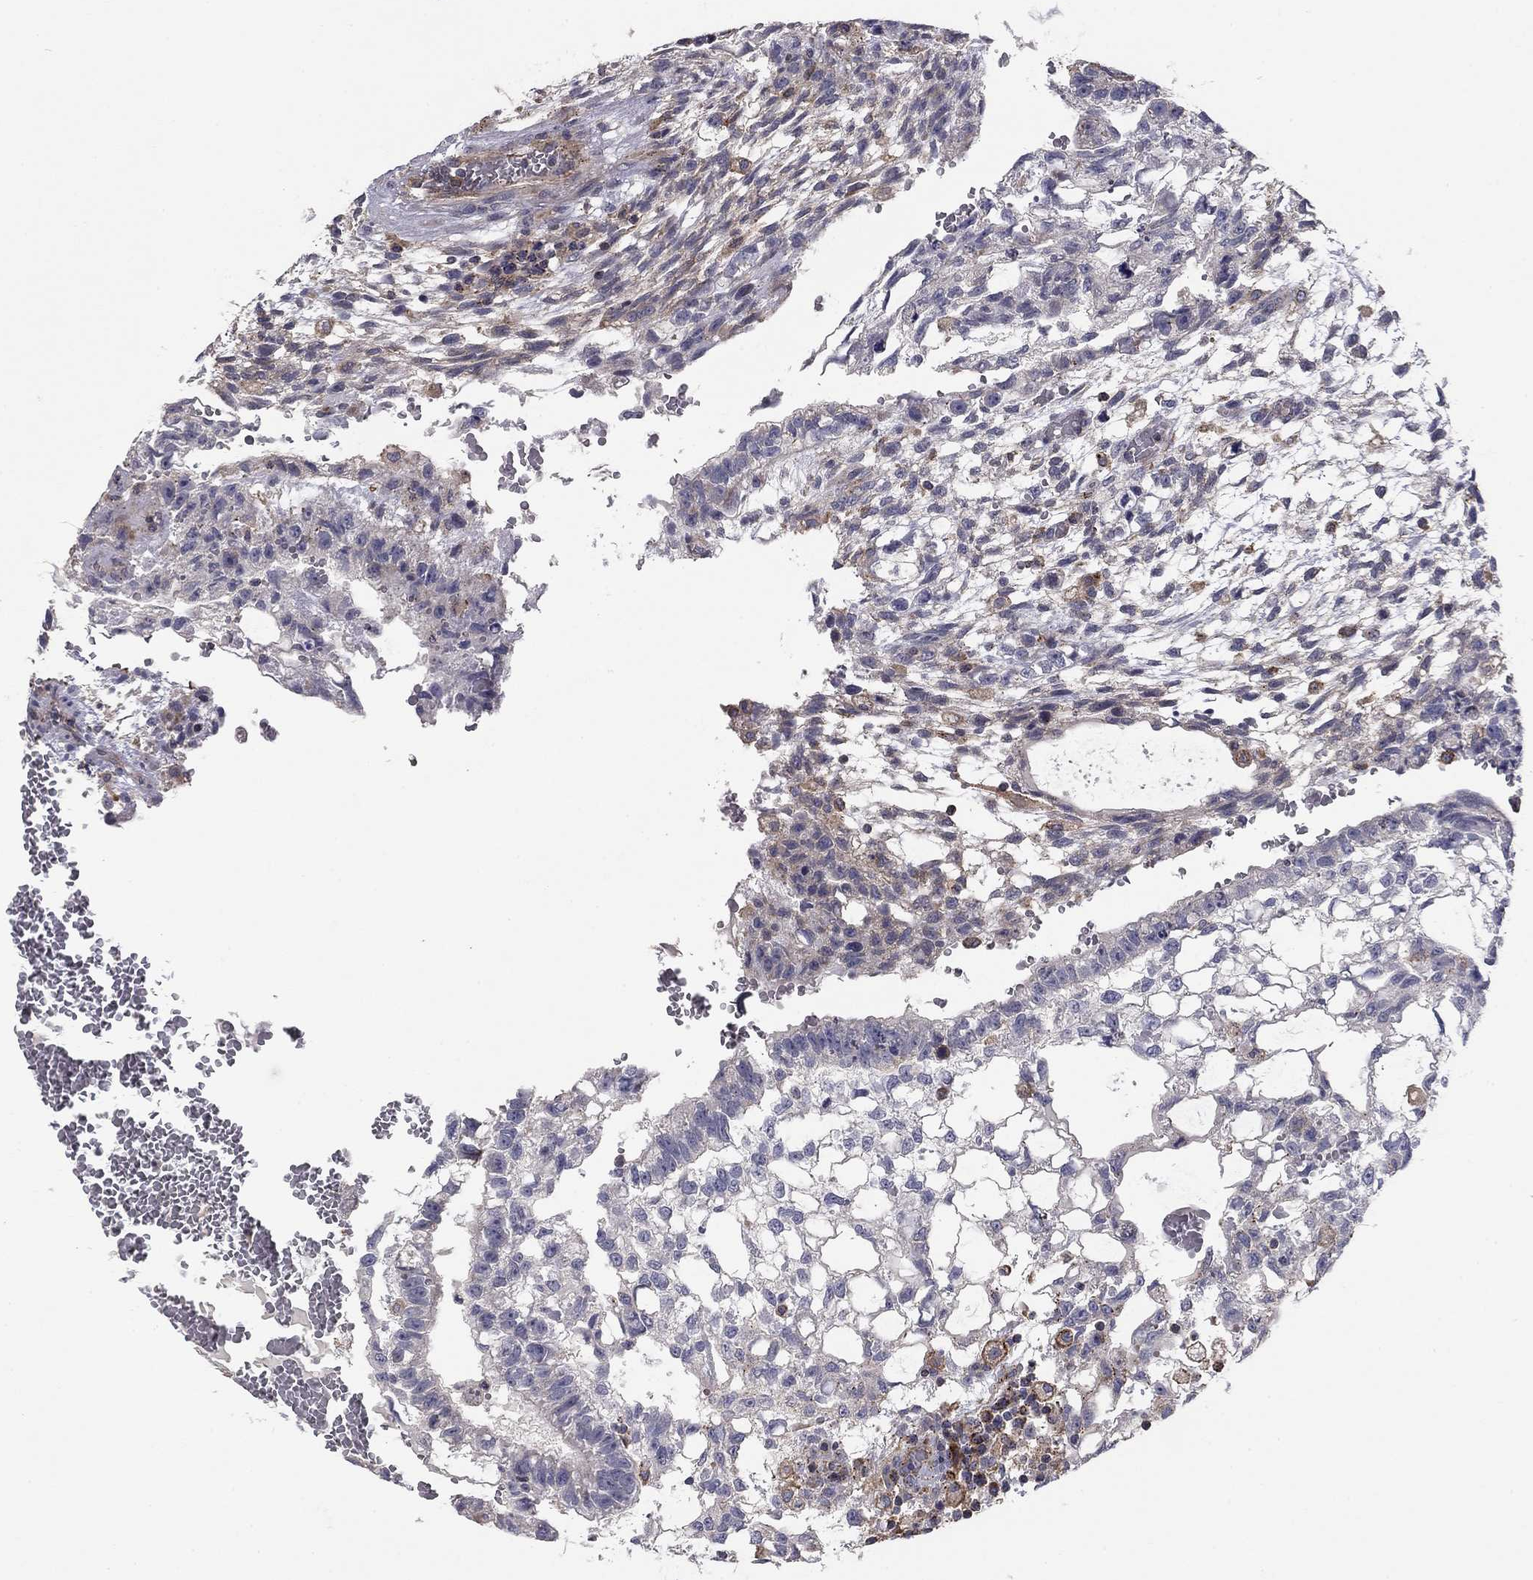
{"staining": {"intensity": "negative", "quantity": "none", "location": "none"}, "tissue": "testis cancer", "cell_type": "Tumor cells", "image_type": "cancer", "snomed": [{"axis": "morphology", "description": "Carcinoma, Embryonal, NOS"}, {"axis": "topography", "description": "Testis"}], "caption": "This is an immunohistochemistry image of human testis cancer. There is no staining in tumor cells.", "gene": "PLCB2", "patient": {"sex": "male", "age": 32}}